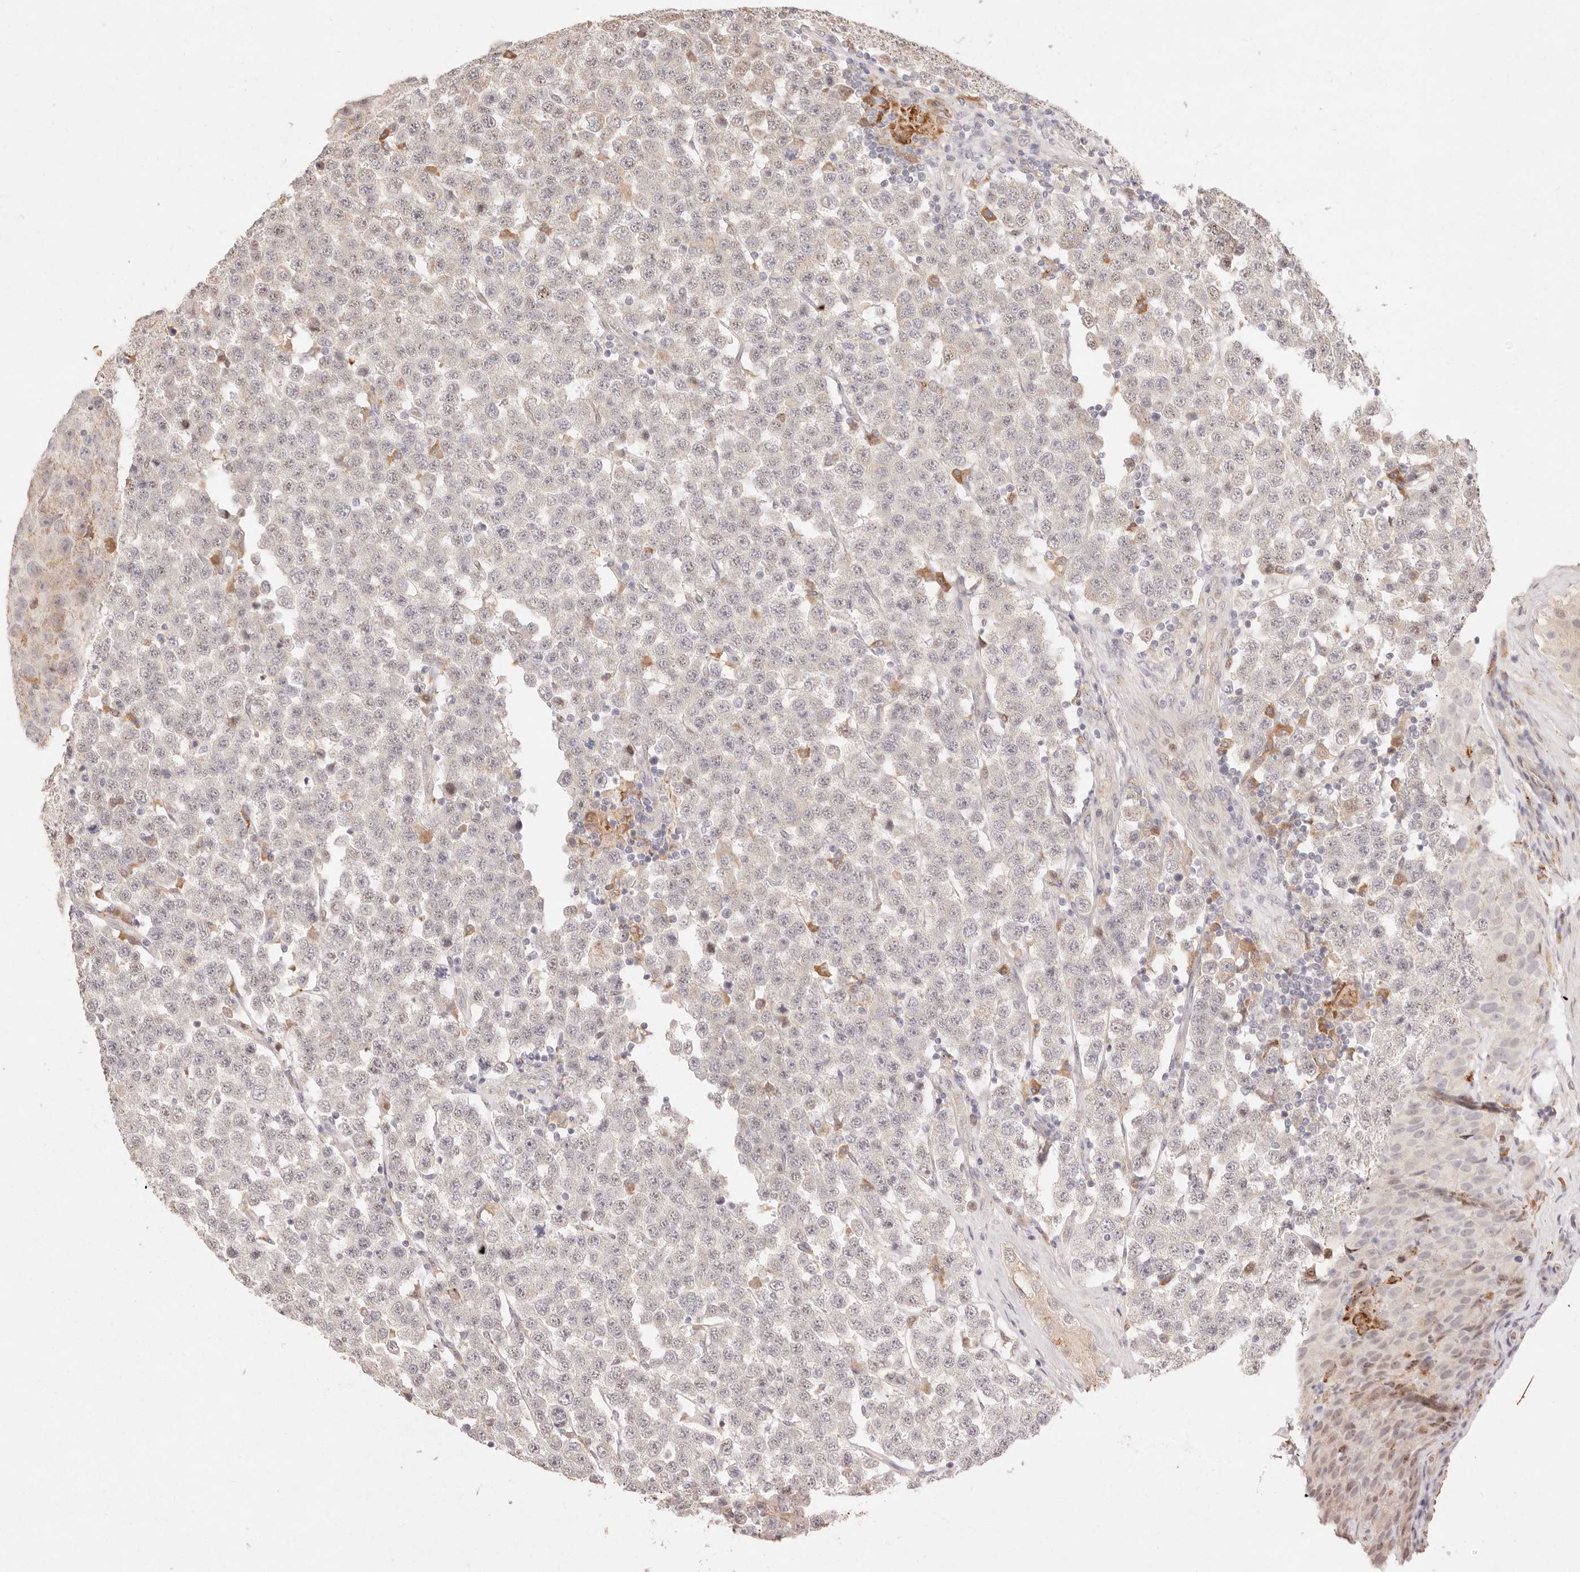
{"staining": {"intensity": "negative", "quantity": "none", "location": "none"}, "tissue": "testis cancer", "cell_type": "Tumor cells", "image_type": "cancer", "snomed": [{"axis": "morphology", "description": "Seminoma, NOS"}, {"axis": "topography", "description": "Testis"}], "caption": "An immunohistochemistry micrograph of testis cancer (seminoma) is shown. There is no staining in tumor cells of testis cancer (seminoma).", "gene": "C1orf127", "patient": {"sex": "male", "age": 28}}